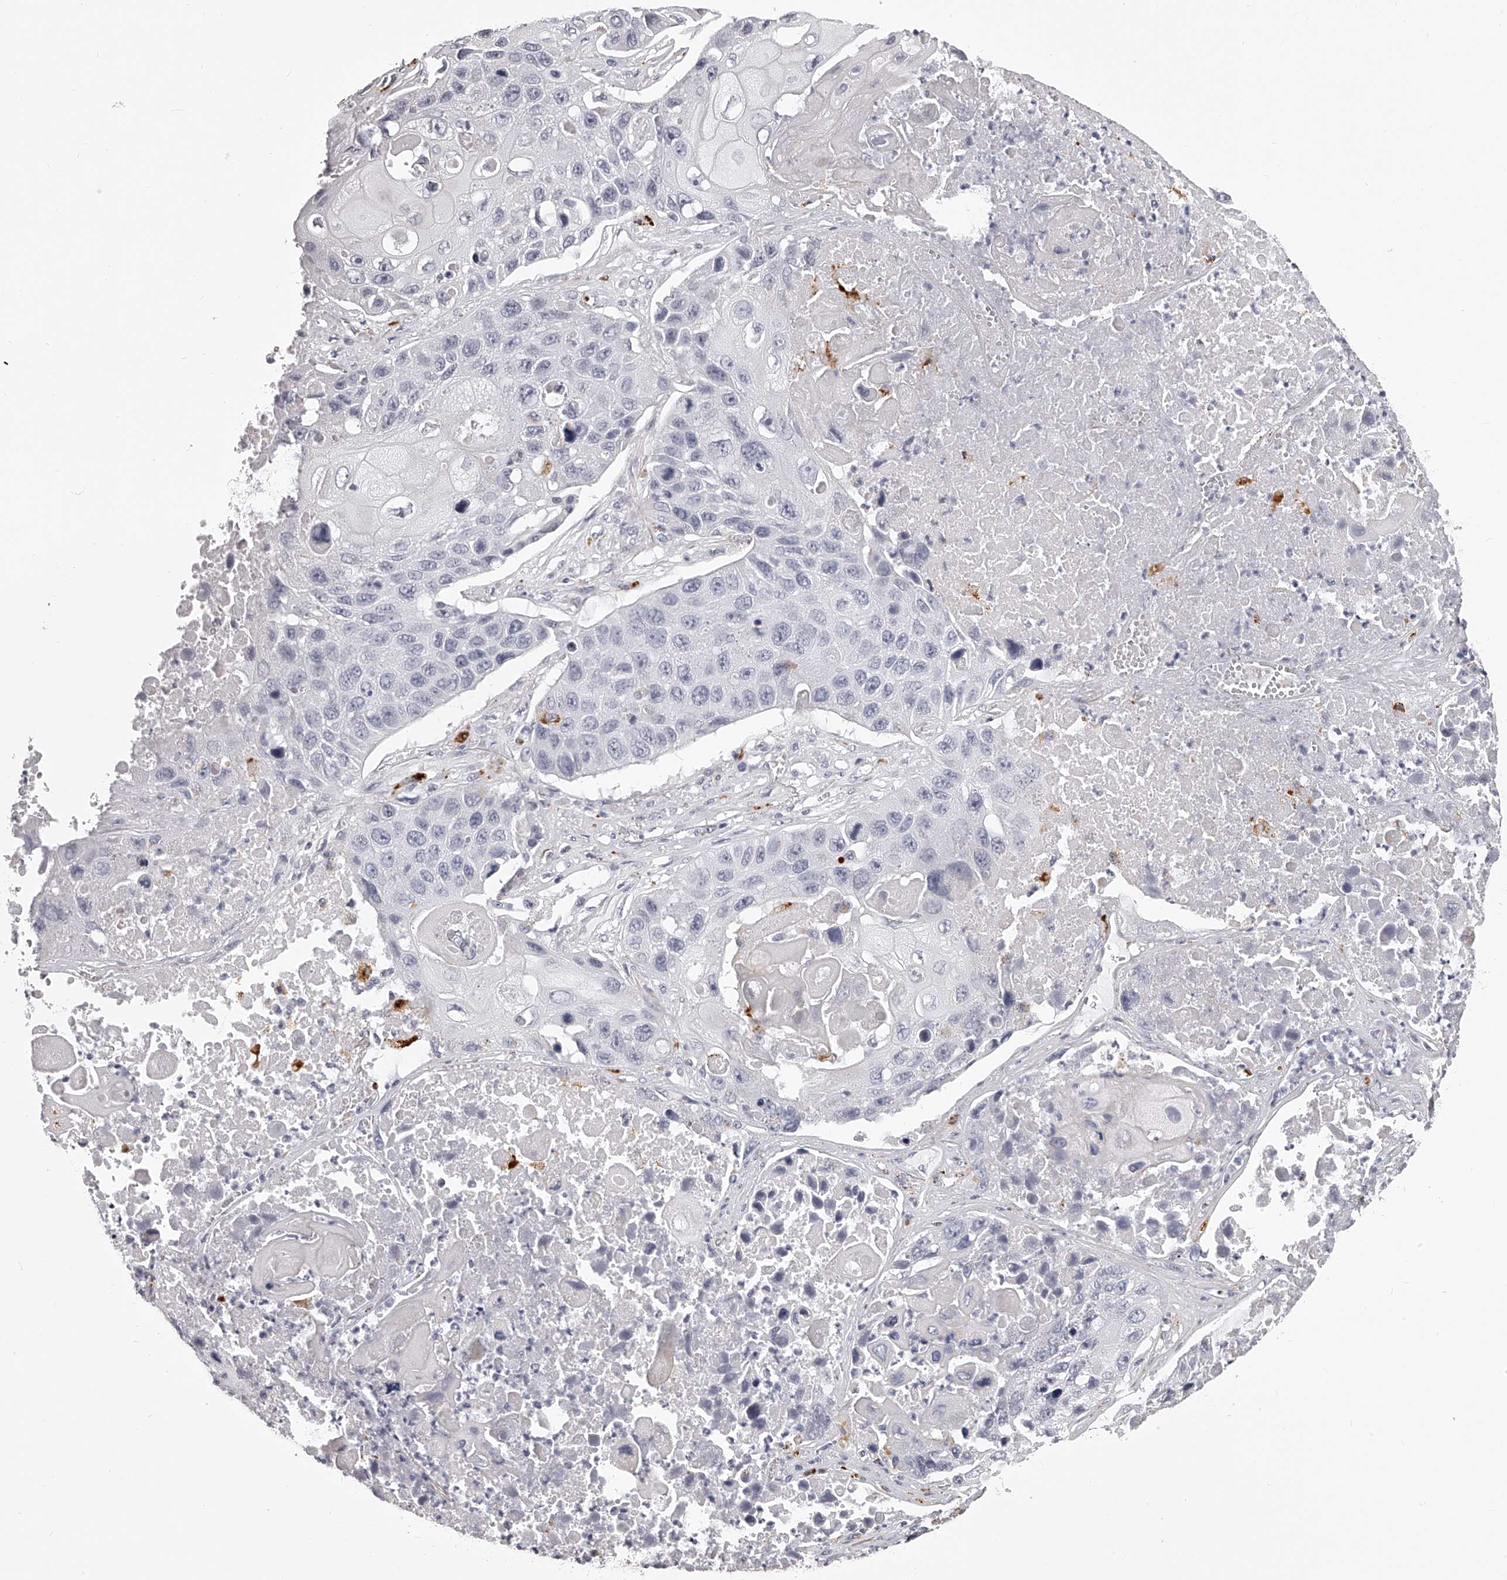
{"staining": {"intensity": "negative", "quantity": "none", "location": "none"}, "tissue": "lung cancer", "cell_type": "Tumor cells", "image_type": "cancer", "snomed": [{"axis": "morphology", "description": "Squamous cell carcinoma, NOS"}, {"axis": "topography", "description": "Lung"}], "caption": "Tumor cells show no significant expression in lung cancer (squamous cell carcinoma). The staining was performed using DAB (3,3'-diaminobenzidine) to visualize the protein expression in brown, while the nuclei were stained in blue with hematoxylin (Magnification: 20x).", "gene": "DMRT1", "patient": {"sex": "male", "age": 61}}